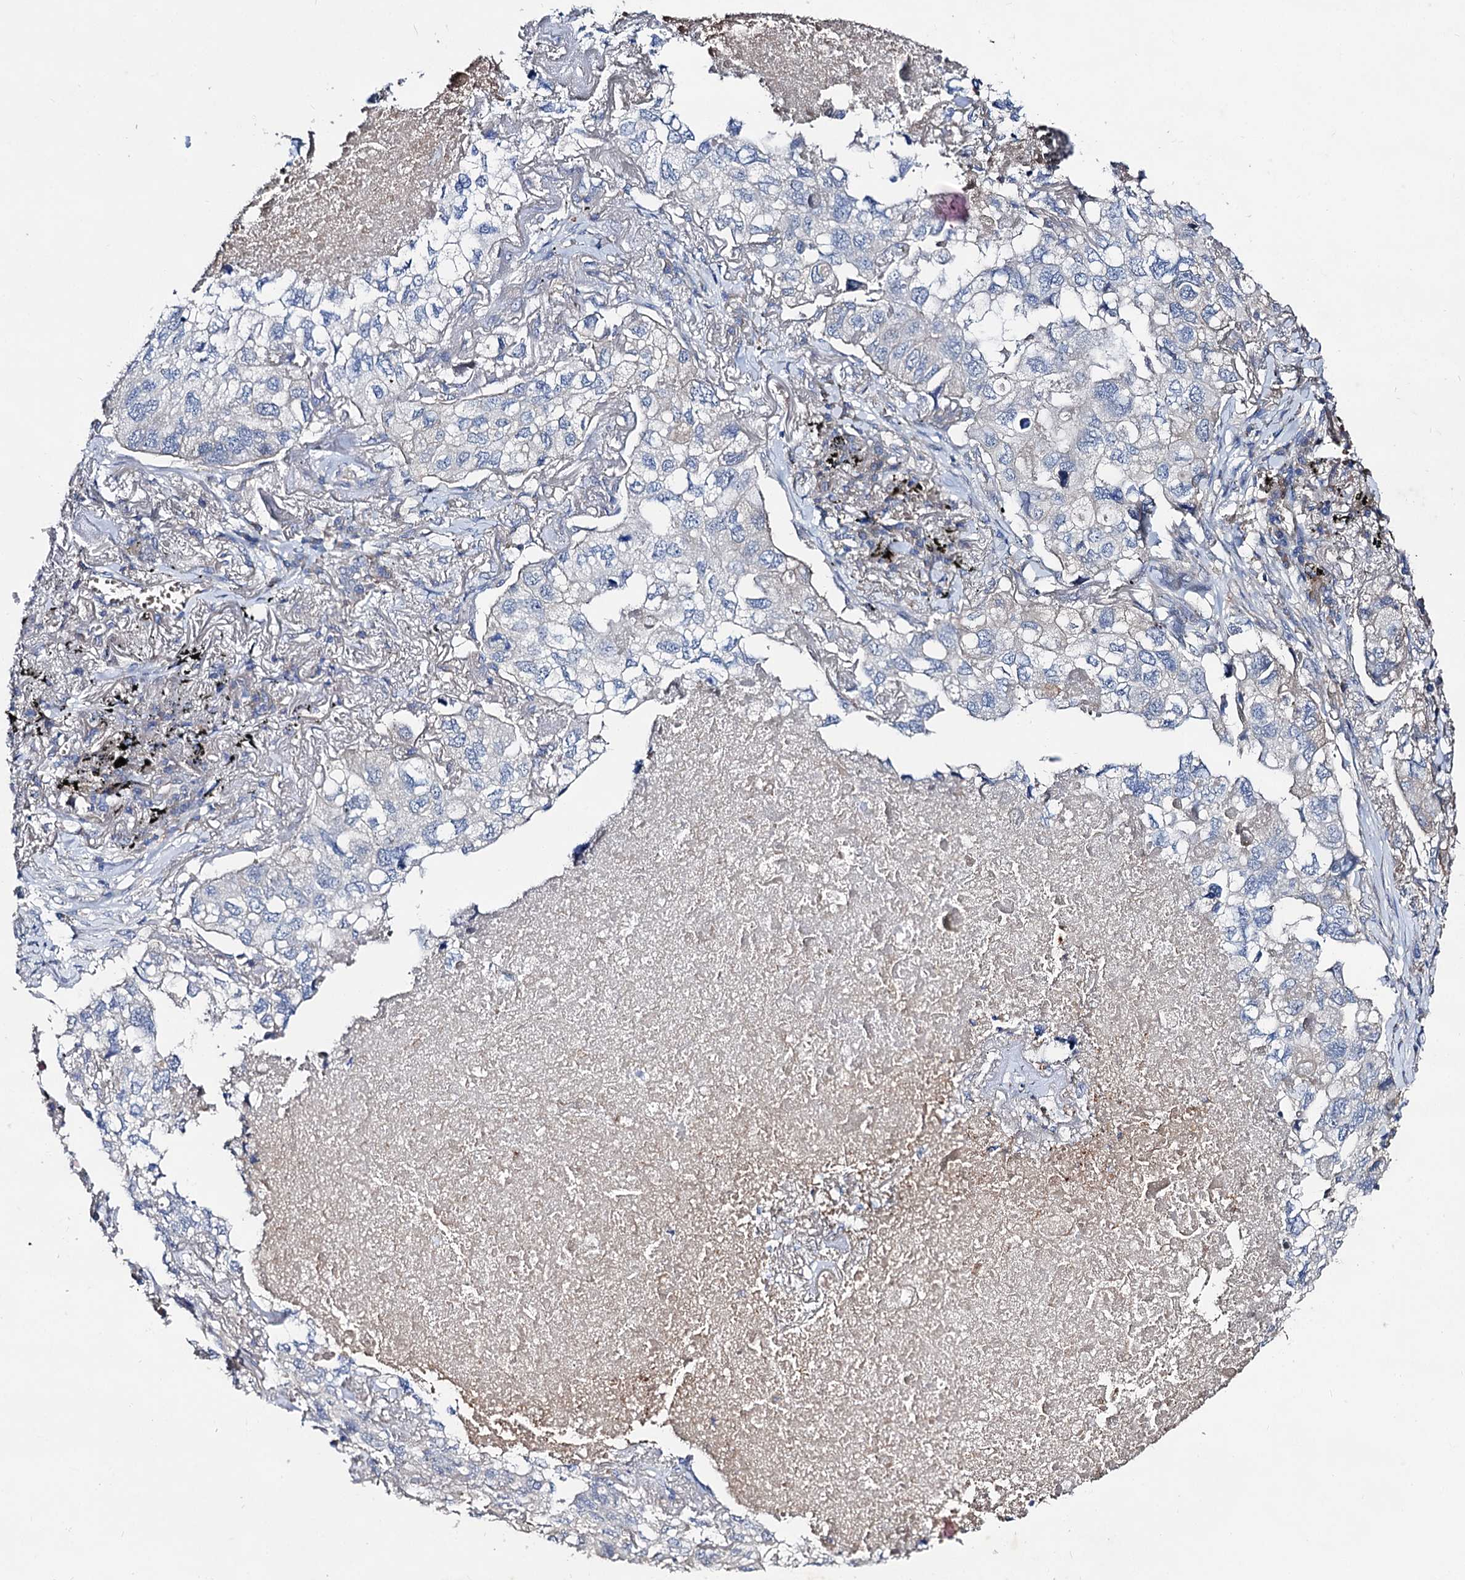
{"staining": {"intensity": "negative", "quantity": "none", "location": "none"}, "tissue": "lung cancer", "cell_type": "Tumor cells", "image_type": "cancer", "snomed": [{"axis": "morphology", "description": "Adenocarcinoma, NOS"}, {"axis": "topography", "description": "Lung"}], "caption": "DAB immunohistochemical staining of lung adenocarcinoma reveals no significant expression in tumor cells. (DAB immunohistochemistry (IHC), high magnification).", "gene": "HVCN1", "patient": {"sex": "male", "age": 65}}